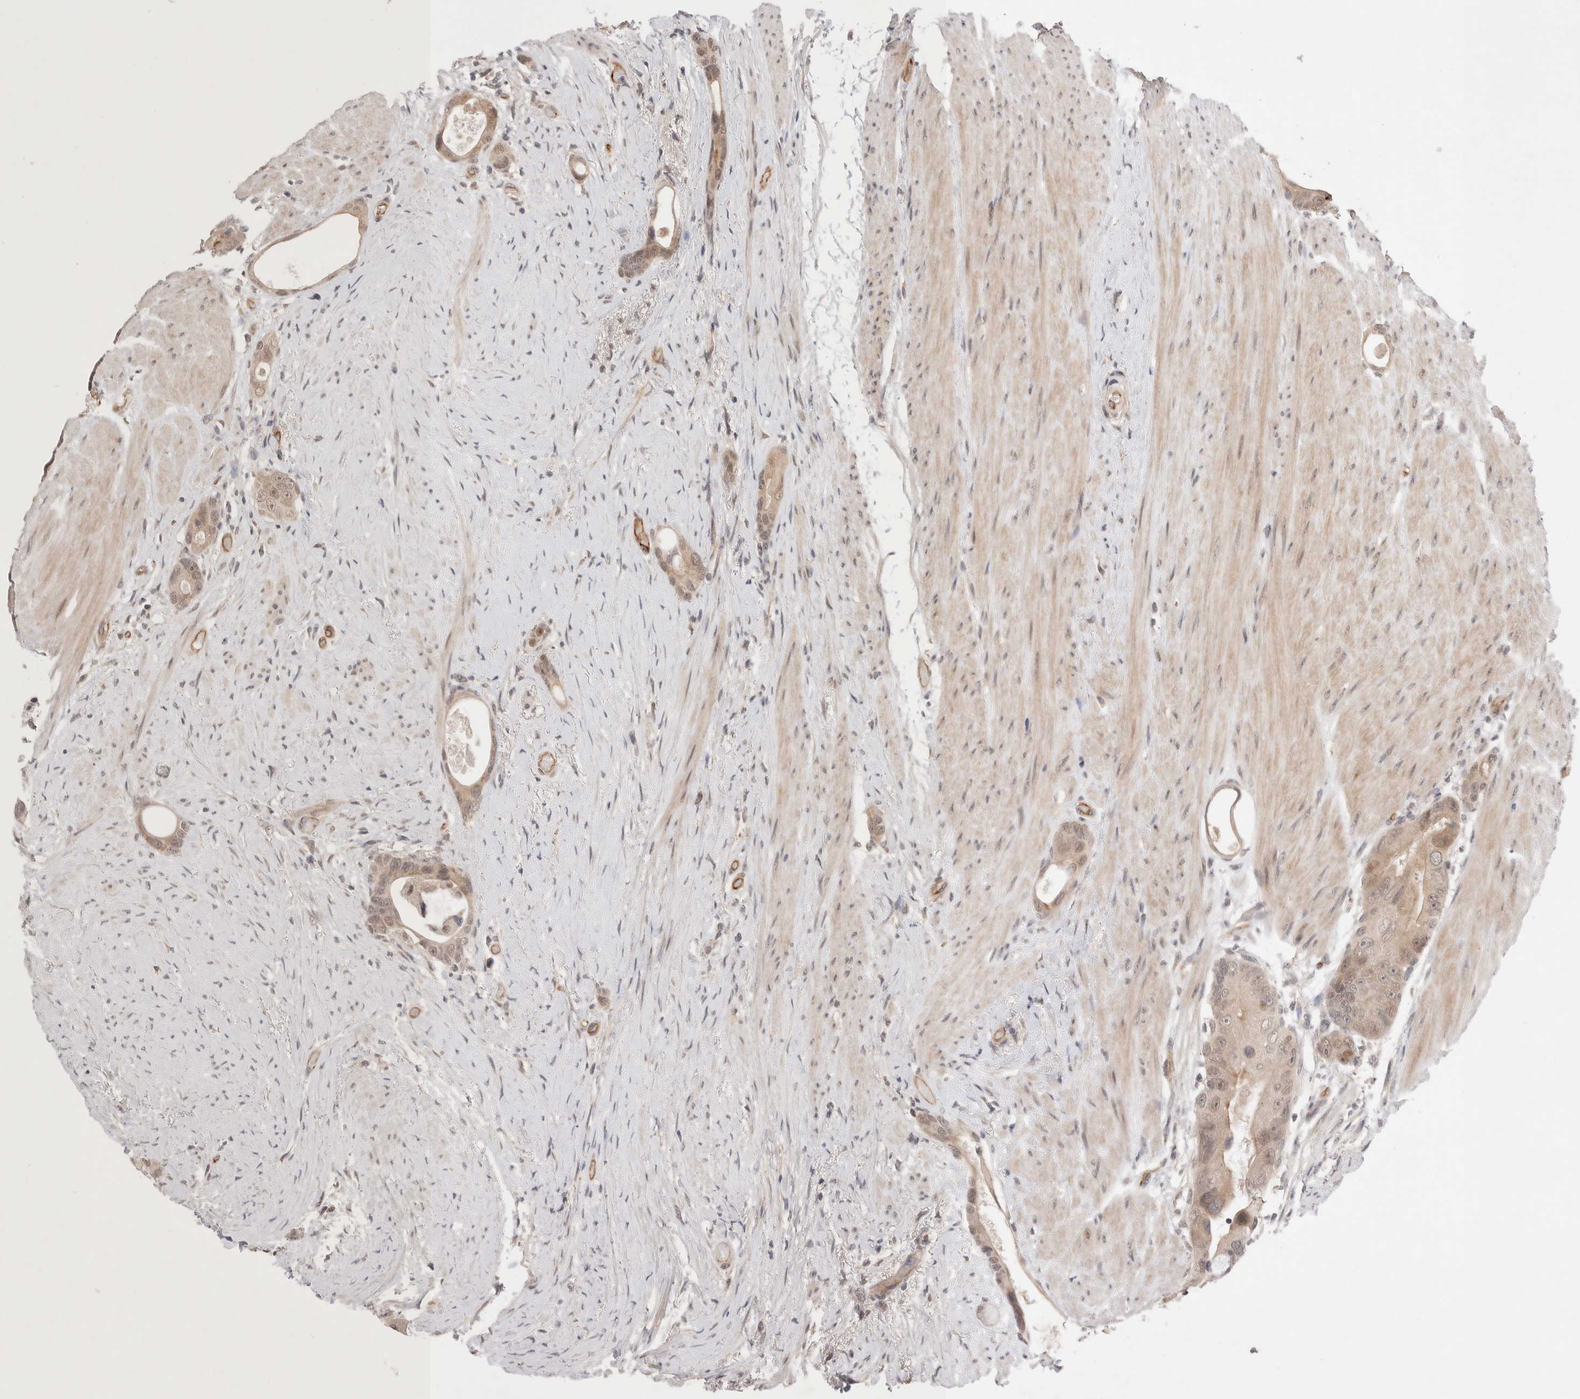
{"staining": {"intensity": "weak", "quantity": "25%-75%", "location": "nuclear"}, "tissue": "colorectal cancer", "cell_type": "Tumor cells", "image_type": "cancer", "snomed": [{"axis": "morphology", "description": "Adenocarcinoma, NOS"}, {"axis": "topography", "description": "Rectum"}], "caption": "Weak nuclear expression for a protein is appreciated in about 25%-75% of tumor cells of colorectal cancer using IHC.", "gene": "ZNF704", "patient": {"sex": "male", "age": 51}}